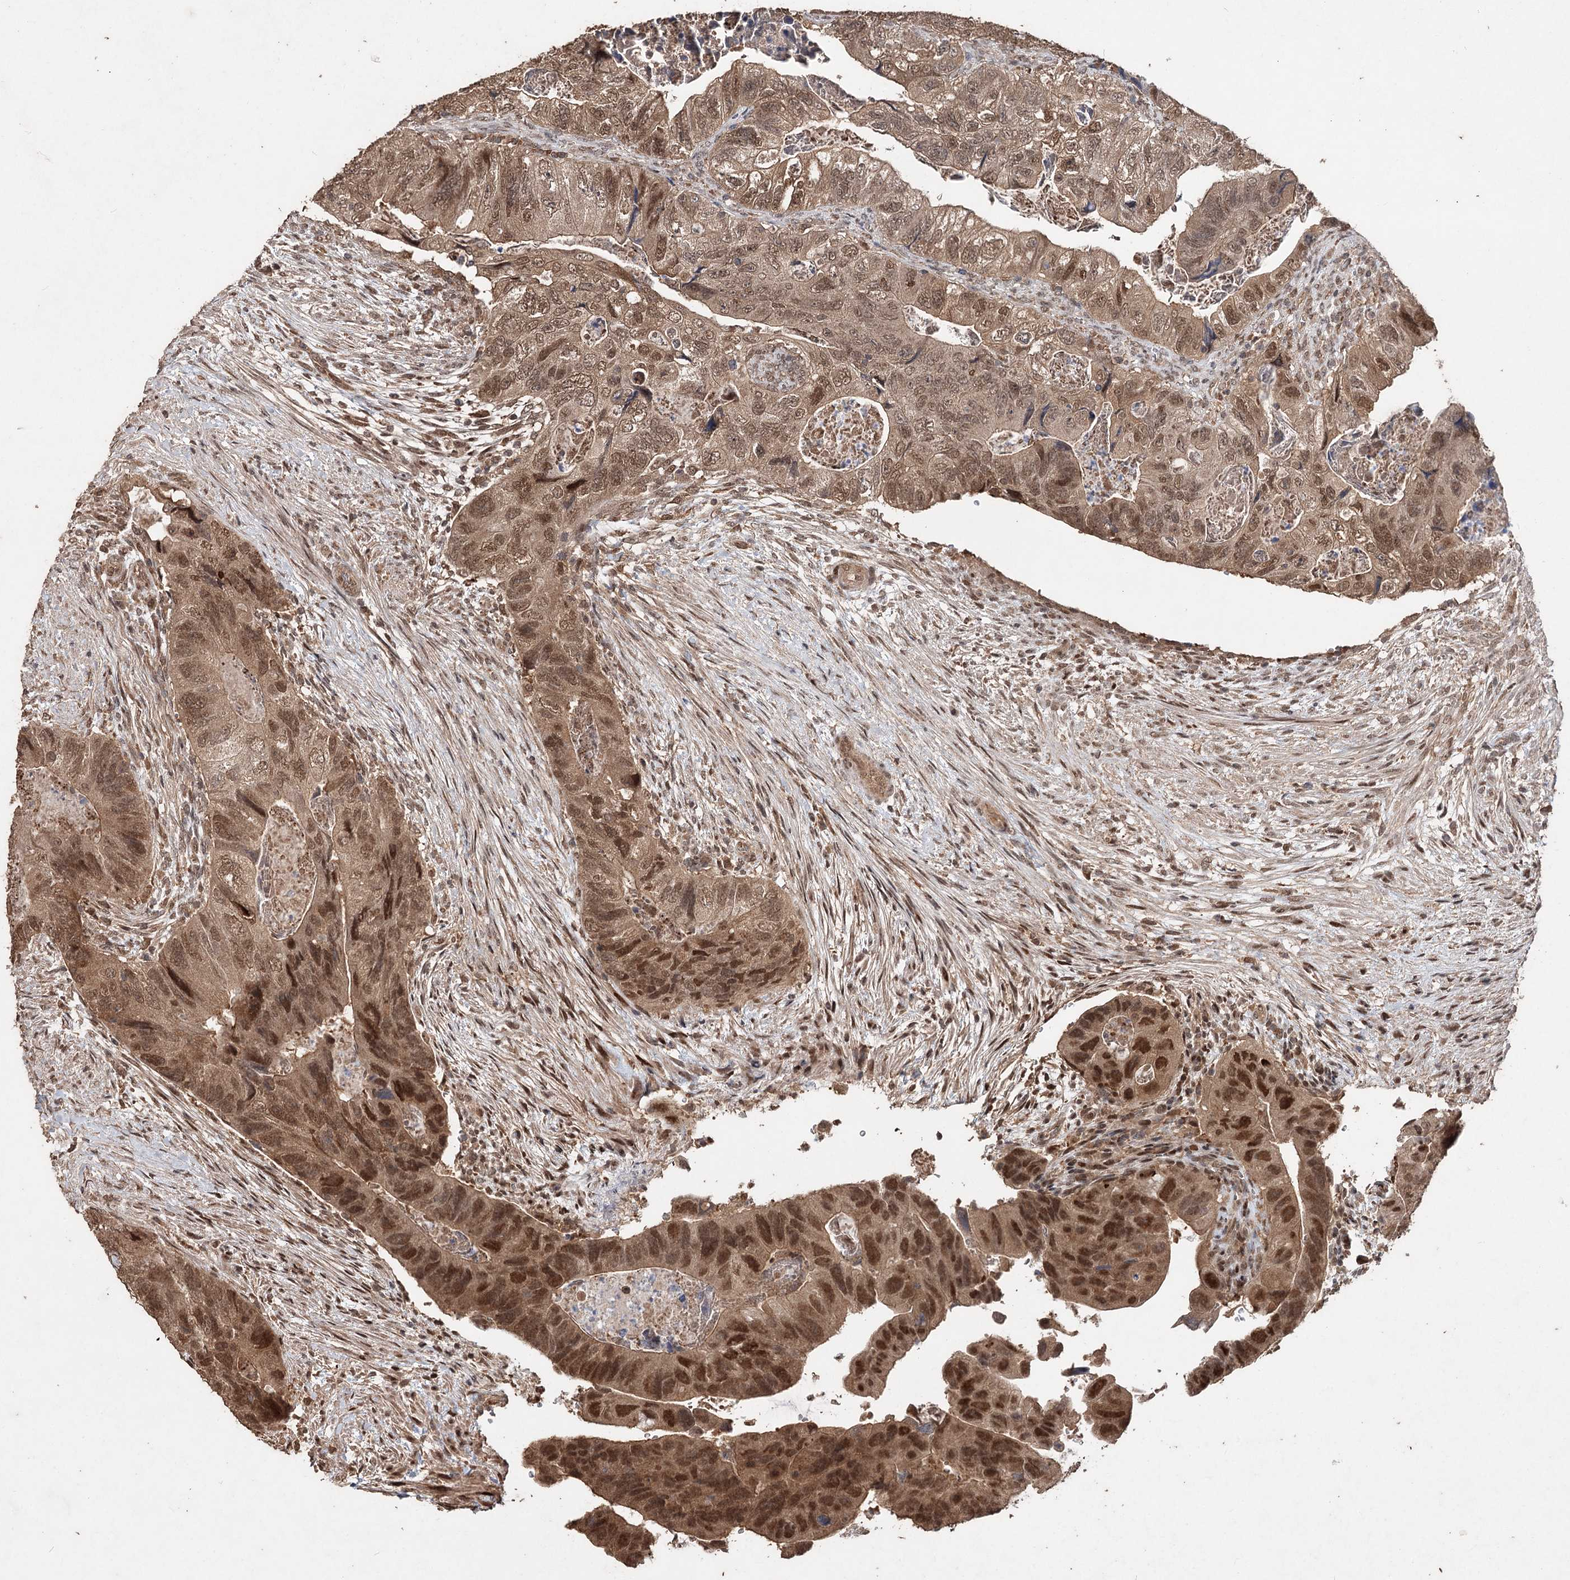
{"staining": {"intensity": "moderate", "quantity": ">75%", "location": "cytoplasmic/membranous,nuclear"}, "tissue": "colorectal cancer", "cell_type": "Tumor cells", "image_type": "cancer", "snomed": [{"axis": "morphology", "description": "Adenocarcinoma, NOS"}, {"axis": "topography", "description": "Rectum"}], "caption": "Immunohistochemistry histopathology image of human colorectal cancer stained for a protein (brown), which shows medium levels of moderate cytoplasmic/membranous and nuclear positivity in approximately >75% of tumor cells.", "gene": "FBXO7", "patient": {"sex": "male", "age": 63}}